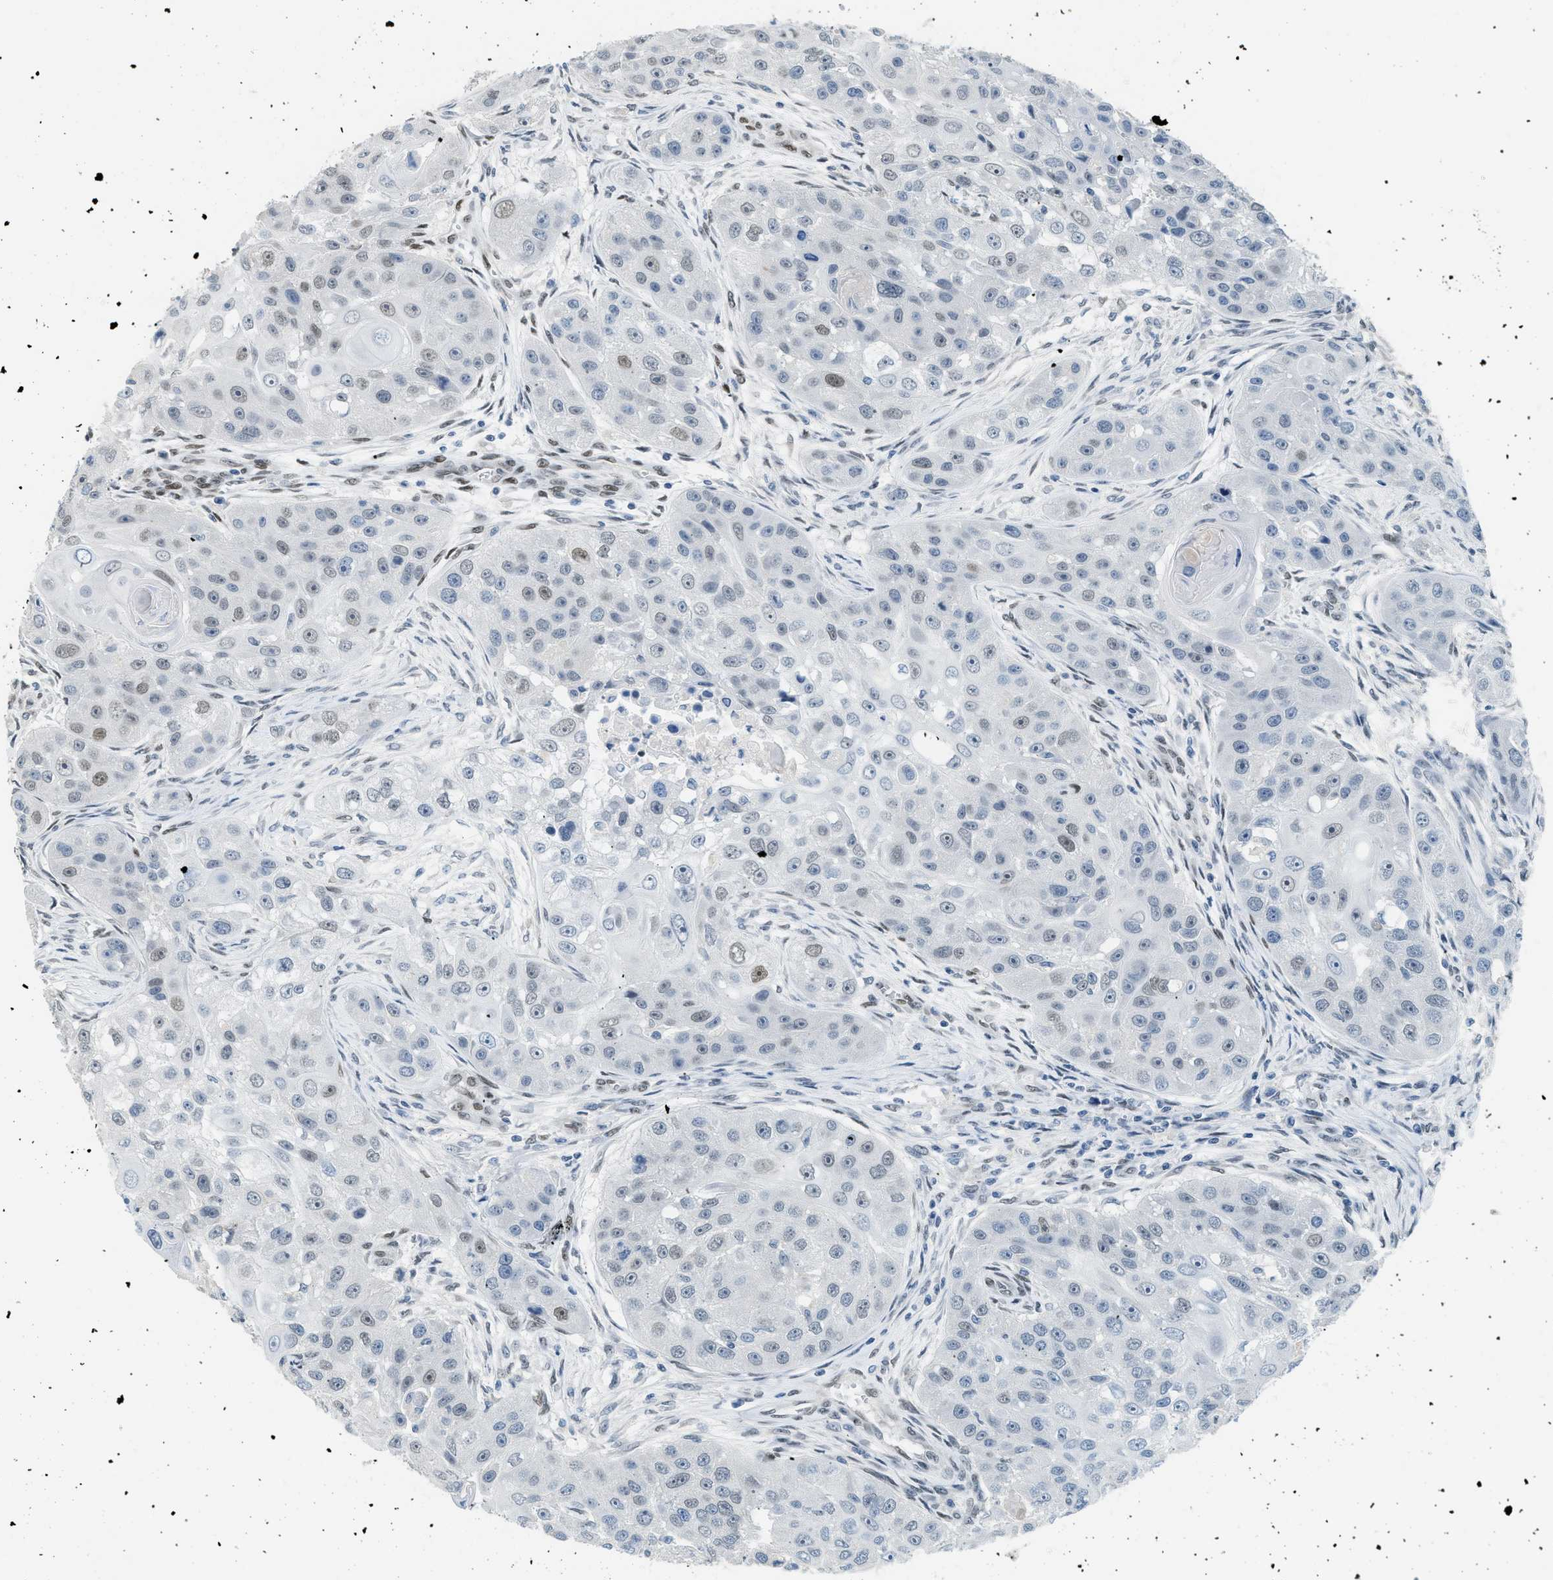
{"staining": {"intensity": "weak", "quantity": "<25%", "location": "nuclear"}, "tissue": "head and neck cancer", "cell_type": "Tumor cells", "image_type": "cancer", "snomed": [{"axis": "morphology", "description": "Normal tissue, NOS"}, {"axis": "morphology", "description": "Squamous cell carcinoma, NOS"}, {"axis": "topography", "description": "Skeletal muscle"}, {"axis": "topography", "description": "Head-Neck"}], "caption": "Human head and neck squamous cell carcinoma stained for a protein using immunohistochemistry shows no expression in tumor cells.", "gene": "ZBTB20", "patient": {"sex": "male", "age": 51}}